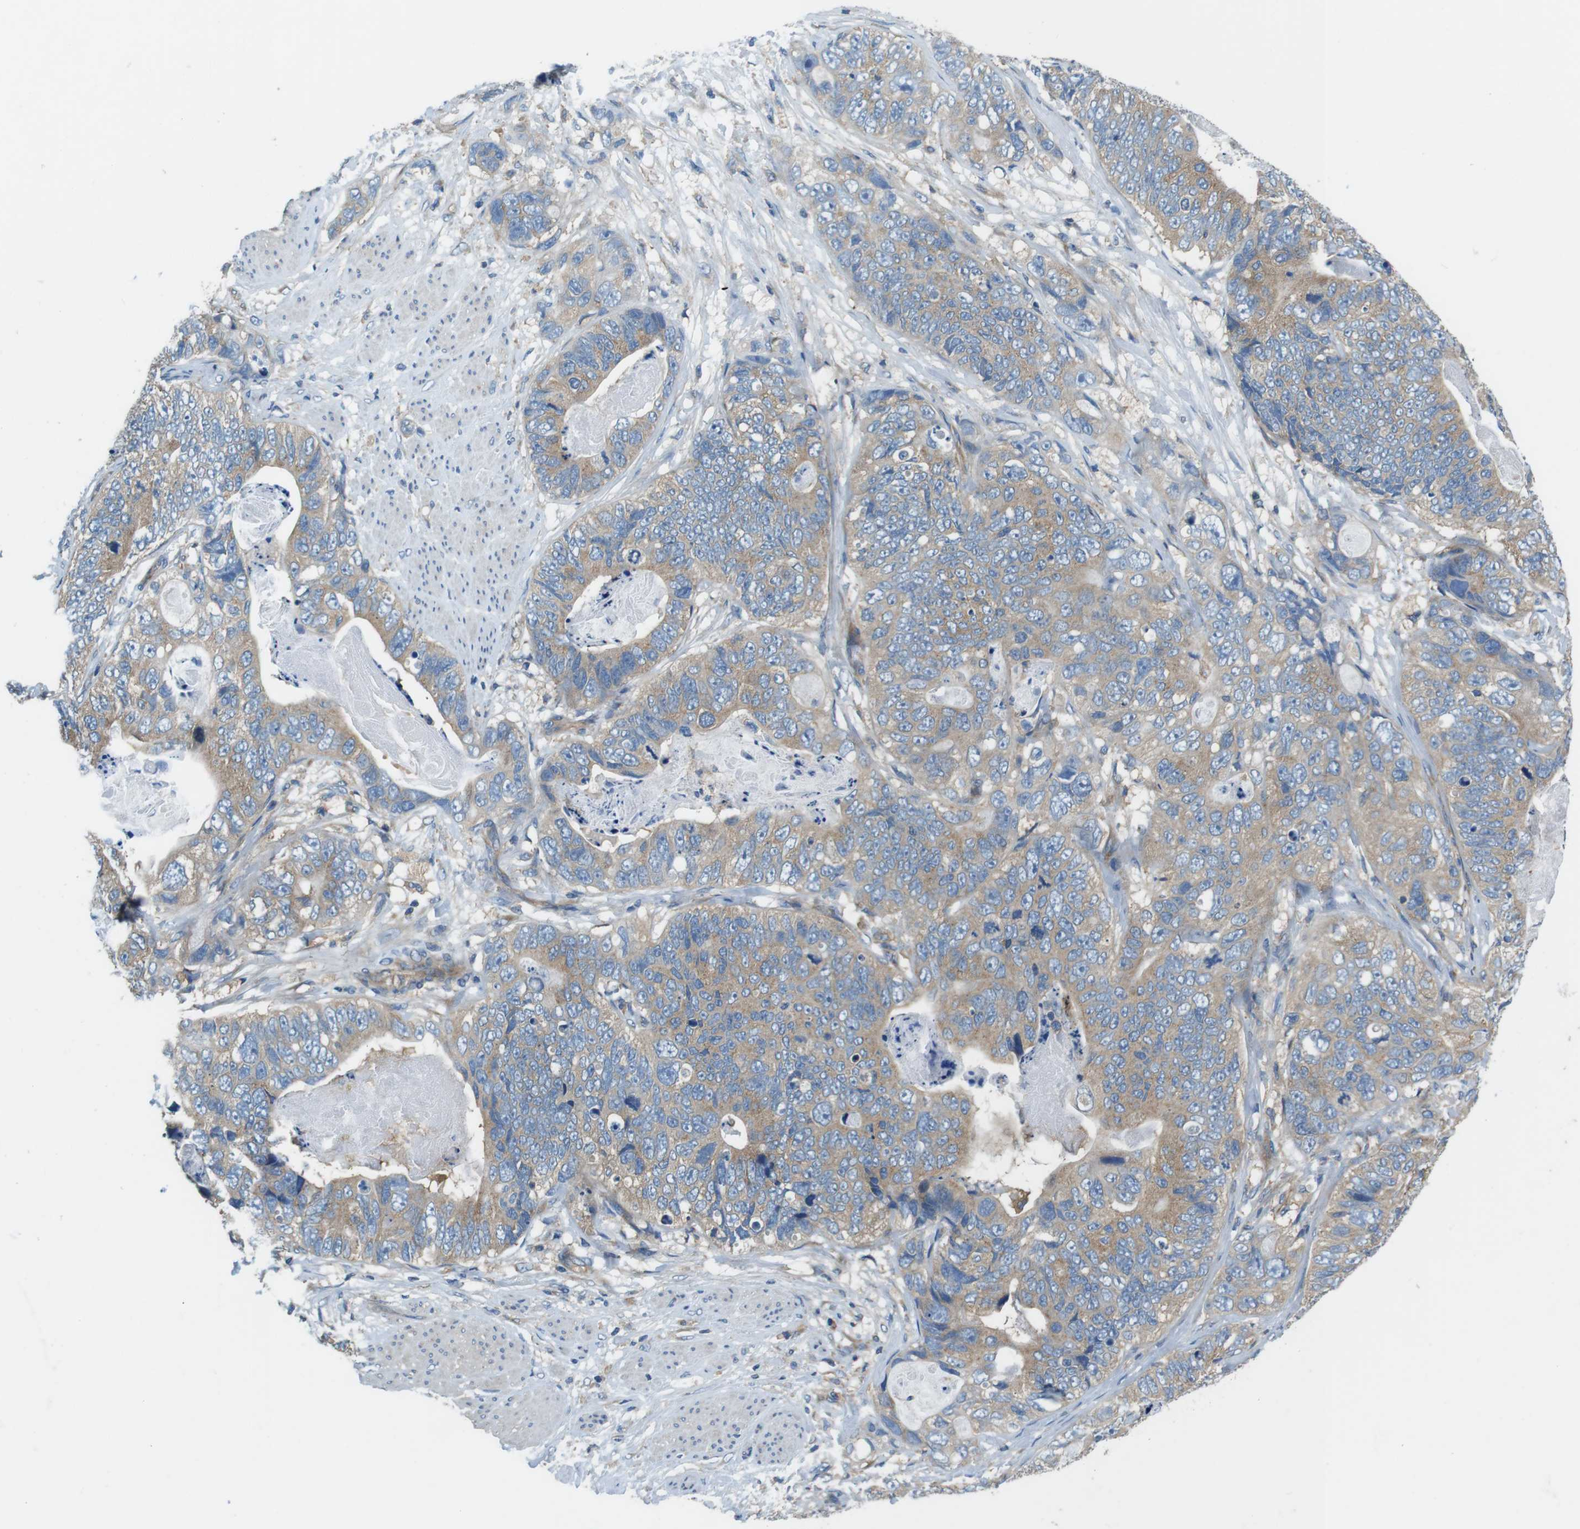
{"staining": {"intensity": "moderate", "quantity": ">75%", "location": "cytoplasmic/membranous"}, "tissue": "stomach cancer", "cell_type": "Tumor cells", "image_type": "cancer", "snomed": [{"axis": "morphology", "description": "Adenocarcinoma, NOS"}, {"axis": "topography", "description": "Stomach"}], "caption": "Immunohistochemistry (IHC) staining of stomach cancer, which reveals medium levels of moderate cytoplasmic/membranous expression in about >75% of tumor cells indicating moderate cytoplasmic/membranous protein staining. The staining was performed using DAB (brown) for protein detection and nuclei were counterstained in hematoxylin (blue).", "gene": "DENND4C", "patient": {"sex": "female", "age": 89}}